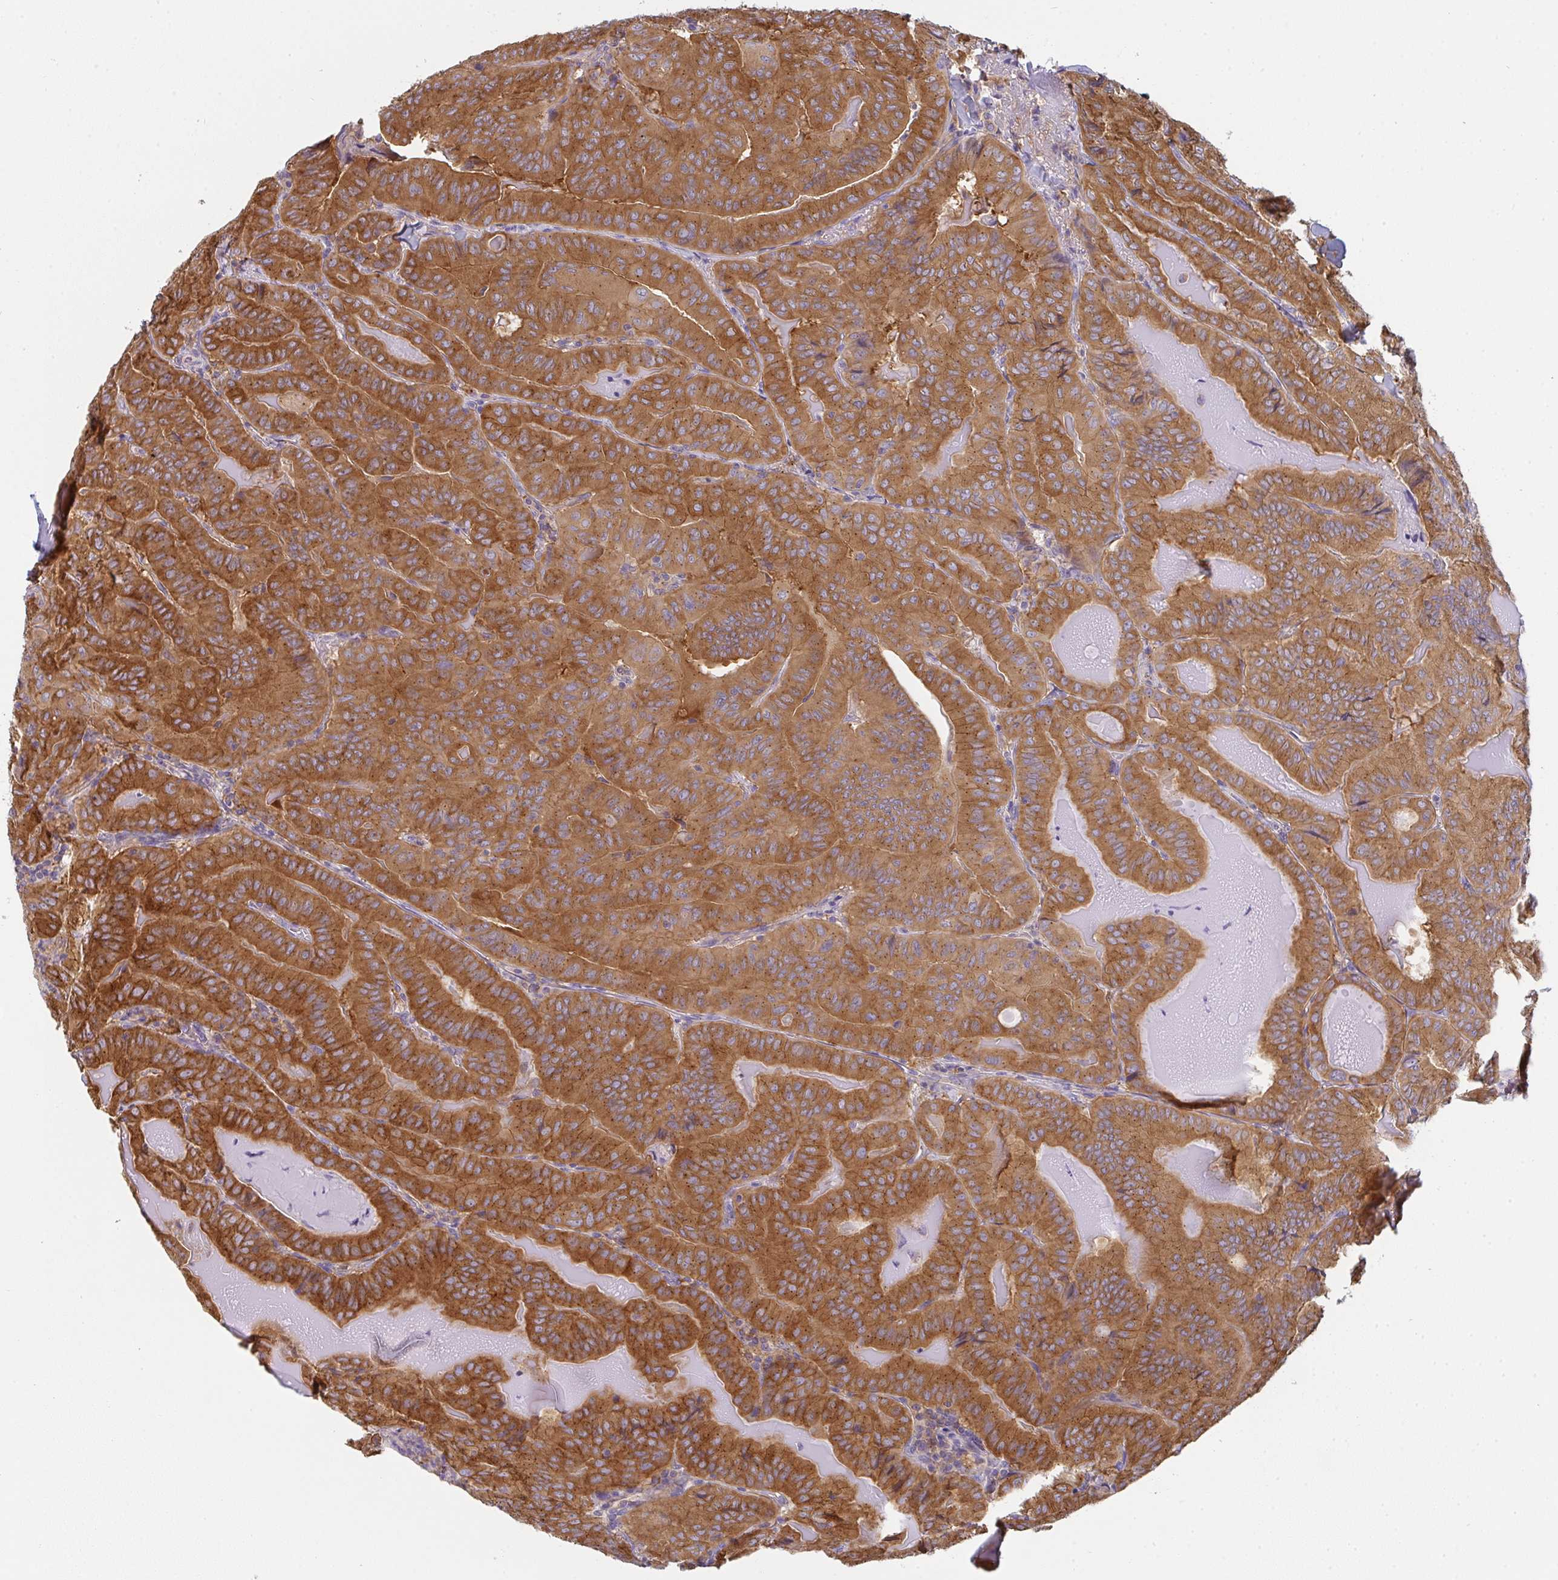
{"staining": {"intensity": "strong", "quantity": ">75%", "location": "cytoplasmic/membranous"}, "tissue": "thyroid cancer", "cell_type": "Tumor cells", "image_type": "cancer", "snomed": [{"axis": "morphology", "description": "Papillary adenocarcinoma, NOS"}, {"axis": "topography", "description": "Thyroid gland"}], "caption": "The image demonstrates staining of thyroid cancer (papillary adenocarcinoma), revealing strong cytoplasmic/membranous protein expression (brown color) within tumor cells. (IHC, brightfield microscopy, high magnification).", "gene": "SNX5", "patient": {"sex": "female", "age": 68}}